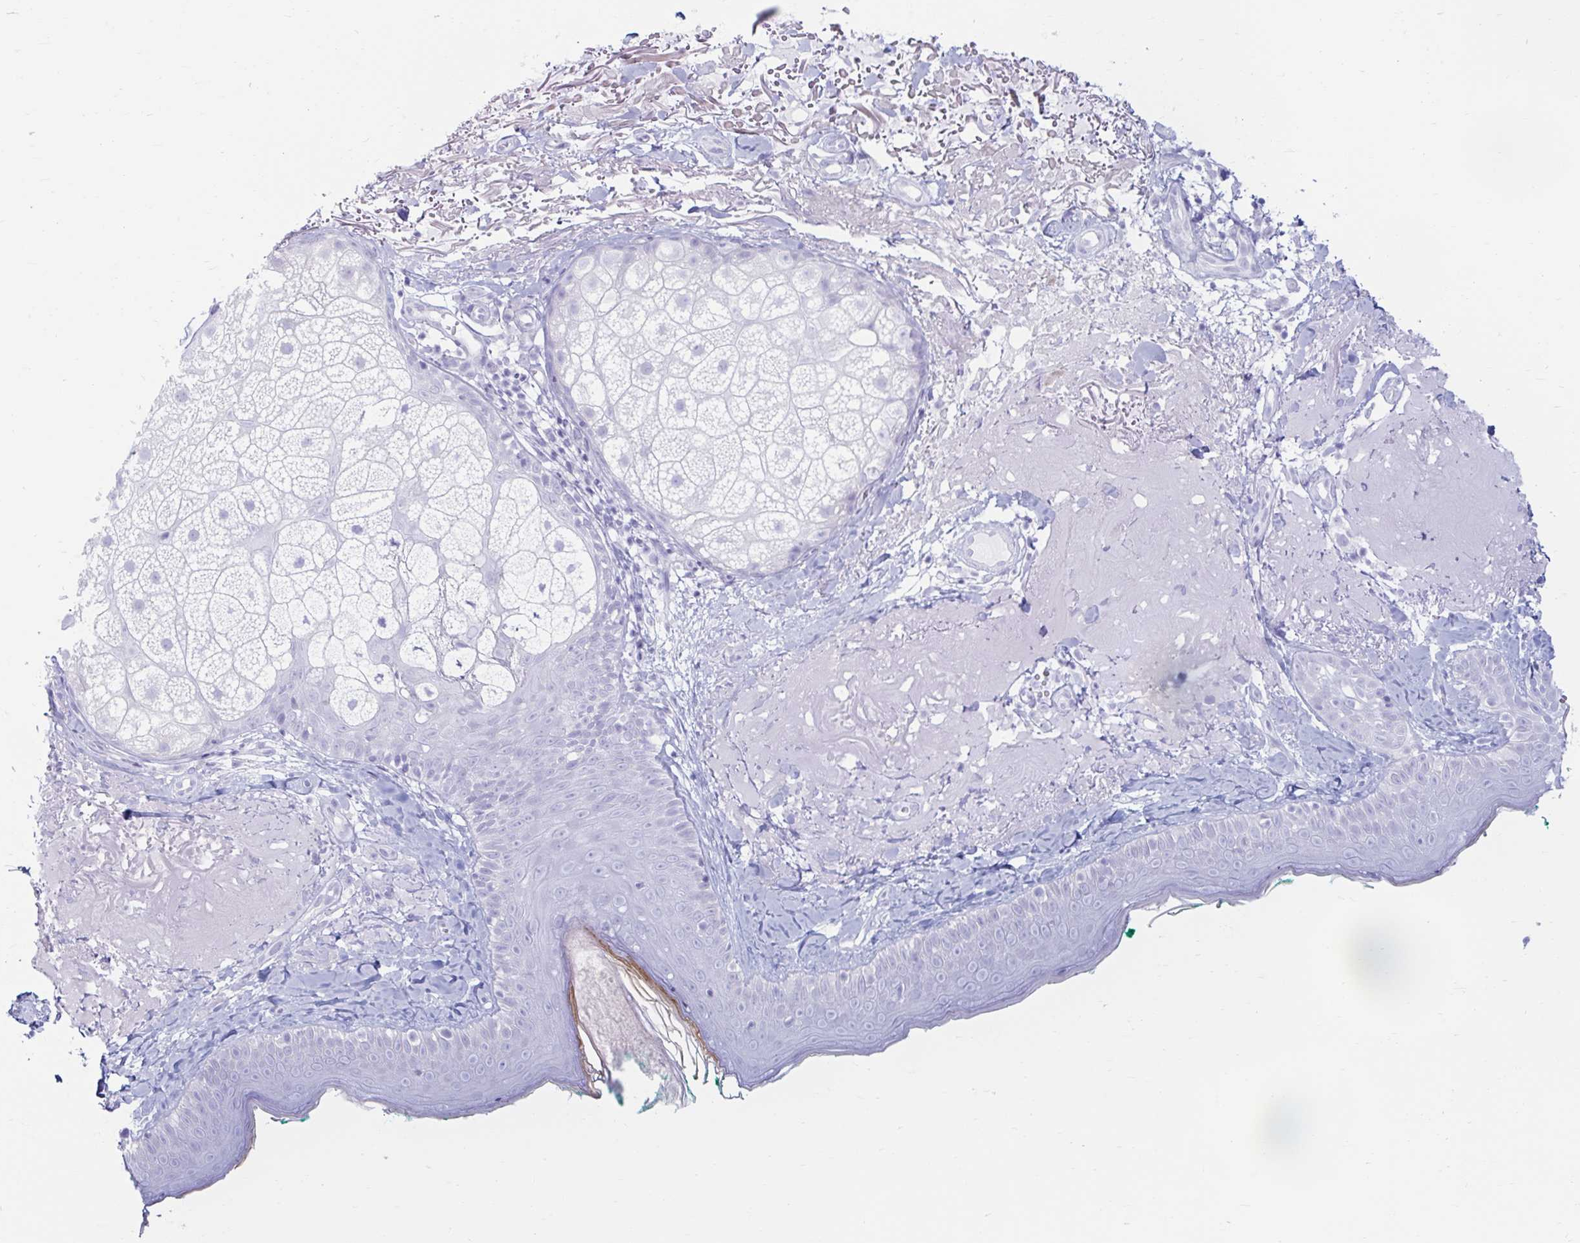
{"staining": {"intensity": "negative", "quantity": "none", "location": "none"}, "tissue": "skin", "cell_type": "Fibroblasts", "image_type": "normal", "snomed": [{"axis": "morphology", "description": "Normal tissue, NOS"}, {"axis": "topography", "description": "Skin"}], "caption": "Immunohistochemistry (IHC) photomicrograph of benign skin stained for a protein (brown), which reveals no expression in fibroblasts.", "gene": "ERICH6", "patient": {"sex": "male", "age": 73}}